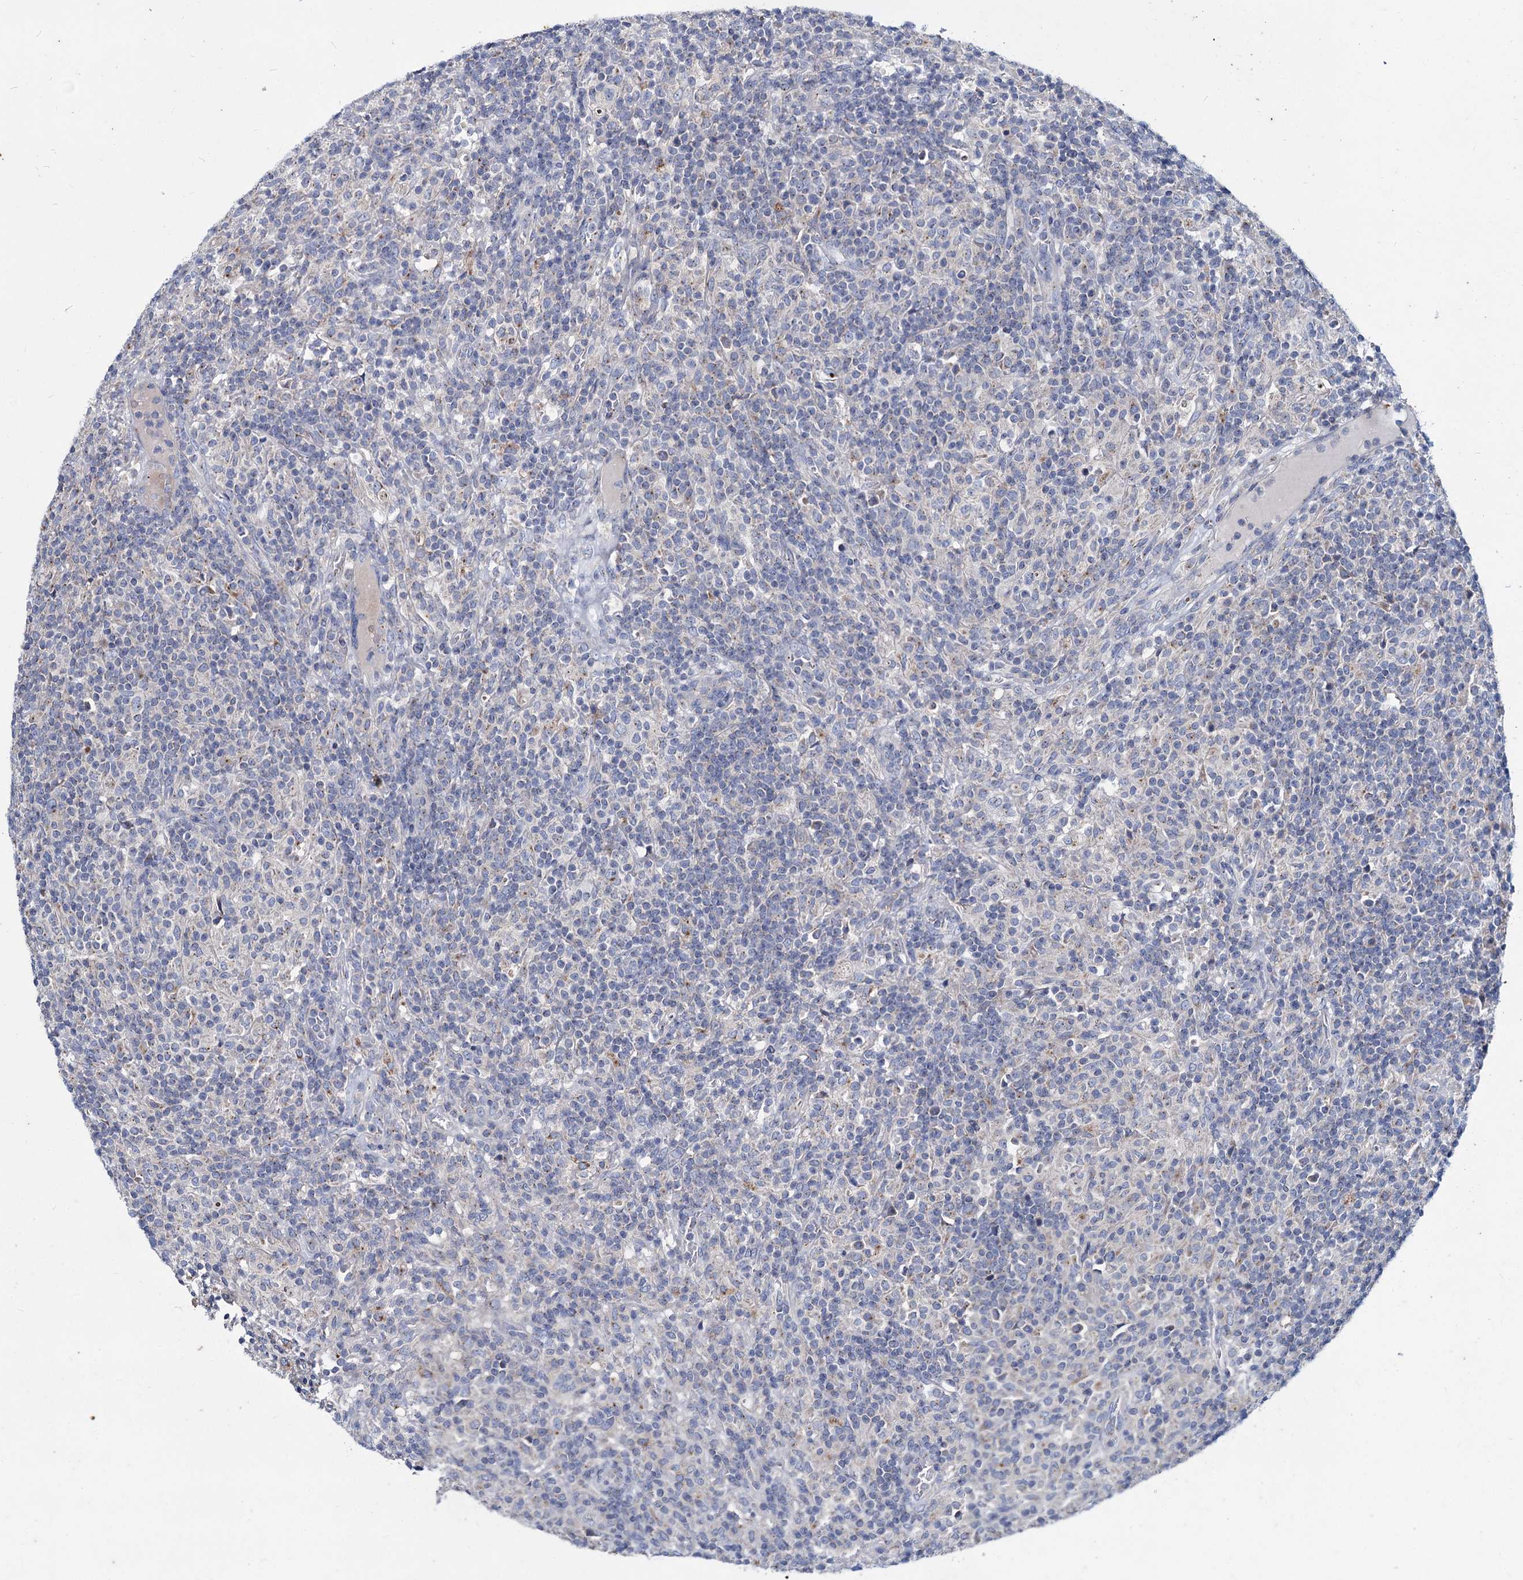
{"staining": {"intensity": "negative", "quantity": "none", "location": "none"}, "tissue": "lymphoma", "cell_type": "Tumor cells", "image_type": "cancer", "snomed": [{"axis": "morphology", "description": "Hodgkin's disease, NOS"}, {"axis": "topography", "description": "Lymph node"}], "caption": "Lymphoma was stained to show a protein in brown. There is no significant staining in tumor cells. (Stains: DAB (3,3'-diaminobenzidine) immunohistochemistry (IHC) with hematoxylin counter stain, Microscopy: brightfield microscopy at high magnification).", "gene": "AGBL4", "patient": {"sex": "male", "age": 70}}